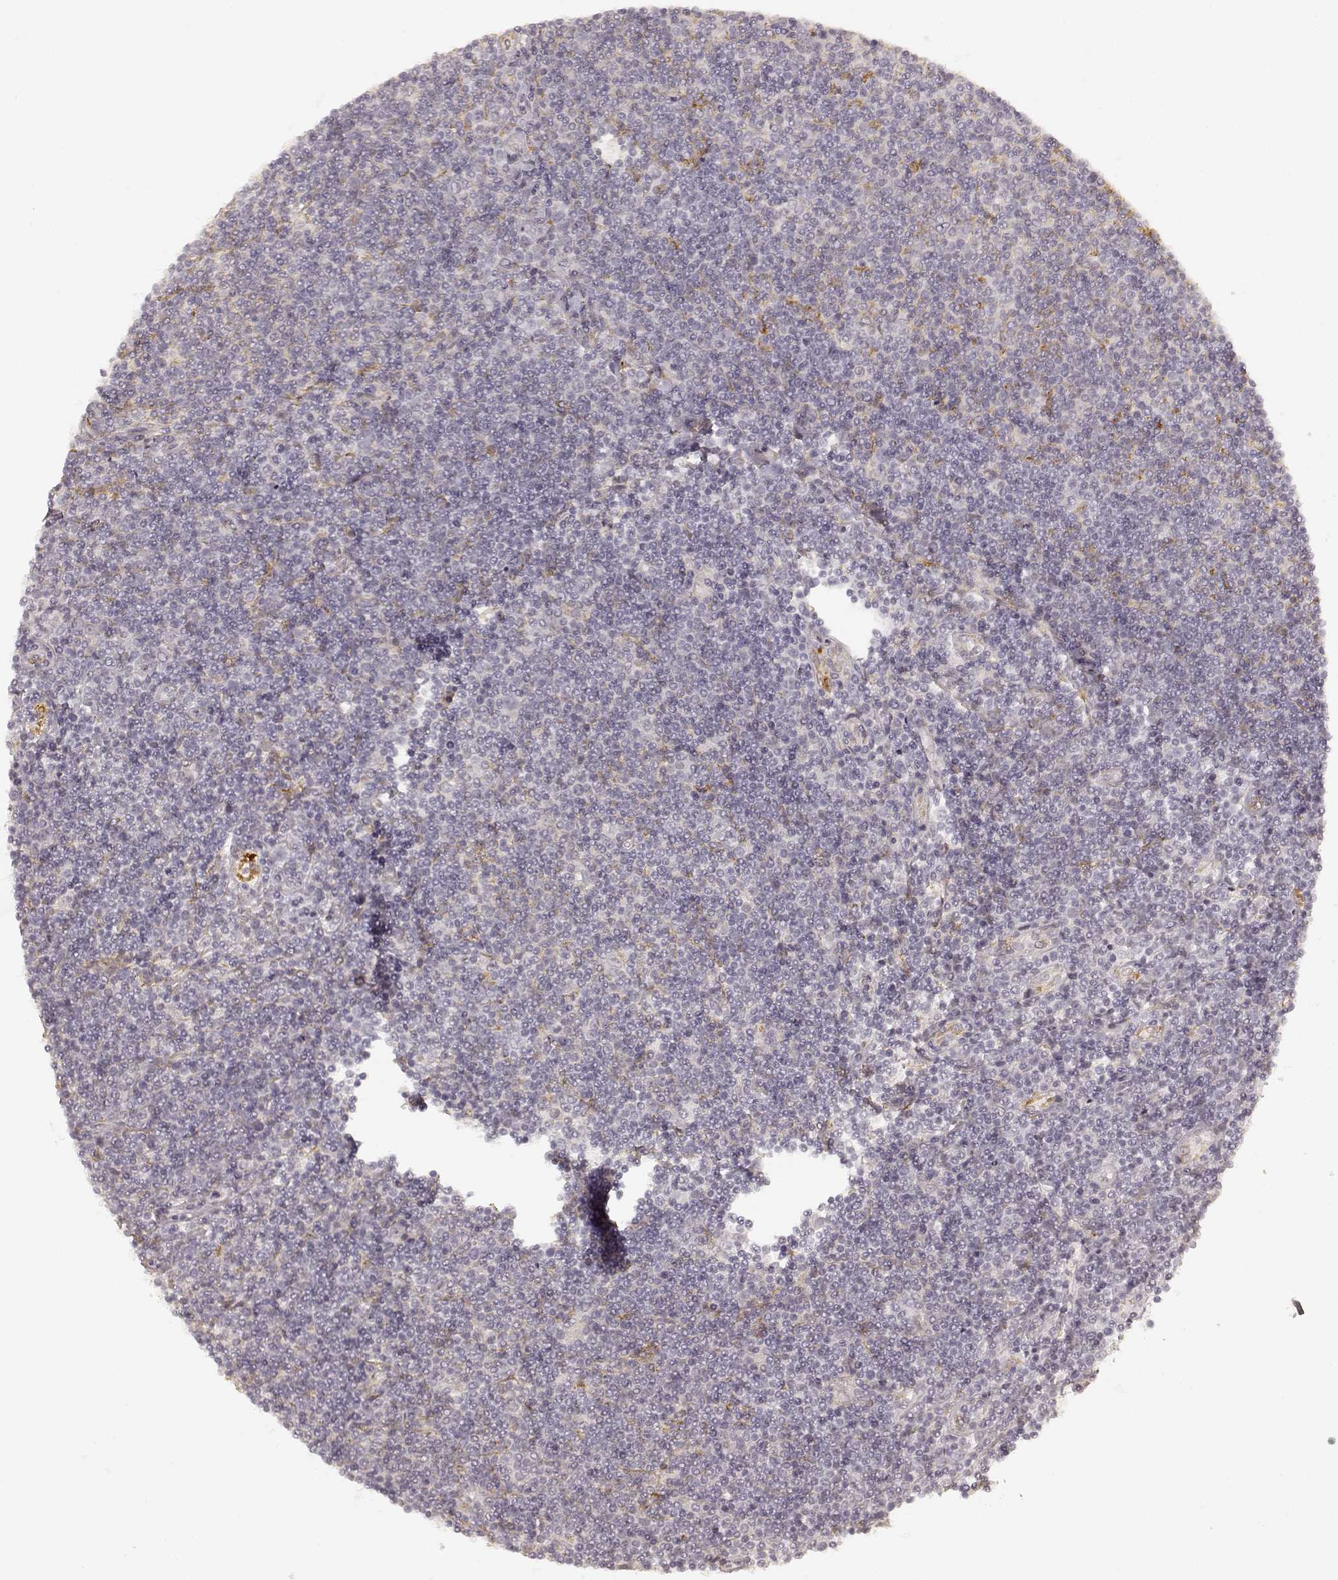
{"staining": {"intensity": "negative", "quantity": "none", "location": "none"}, "tissue": "lymphoma", "cell_type": "Tumor cells", "image_type": "cancer", "snomed": [{"axis": "morphology", "description": "Hodgkin's disease, NOS"}, {"axis": "topography", "description": "Lymph node"}], "caption": "Lymphoma was stained to show a protein in brown. There is no significant positivity in tumor cells. (Immunohistochemistry (ihc), brightfield microscopy, high magnification).", "gene": "LAMC2", "patient": {"sex": "male", "age": 40}}